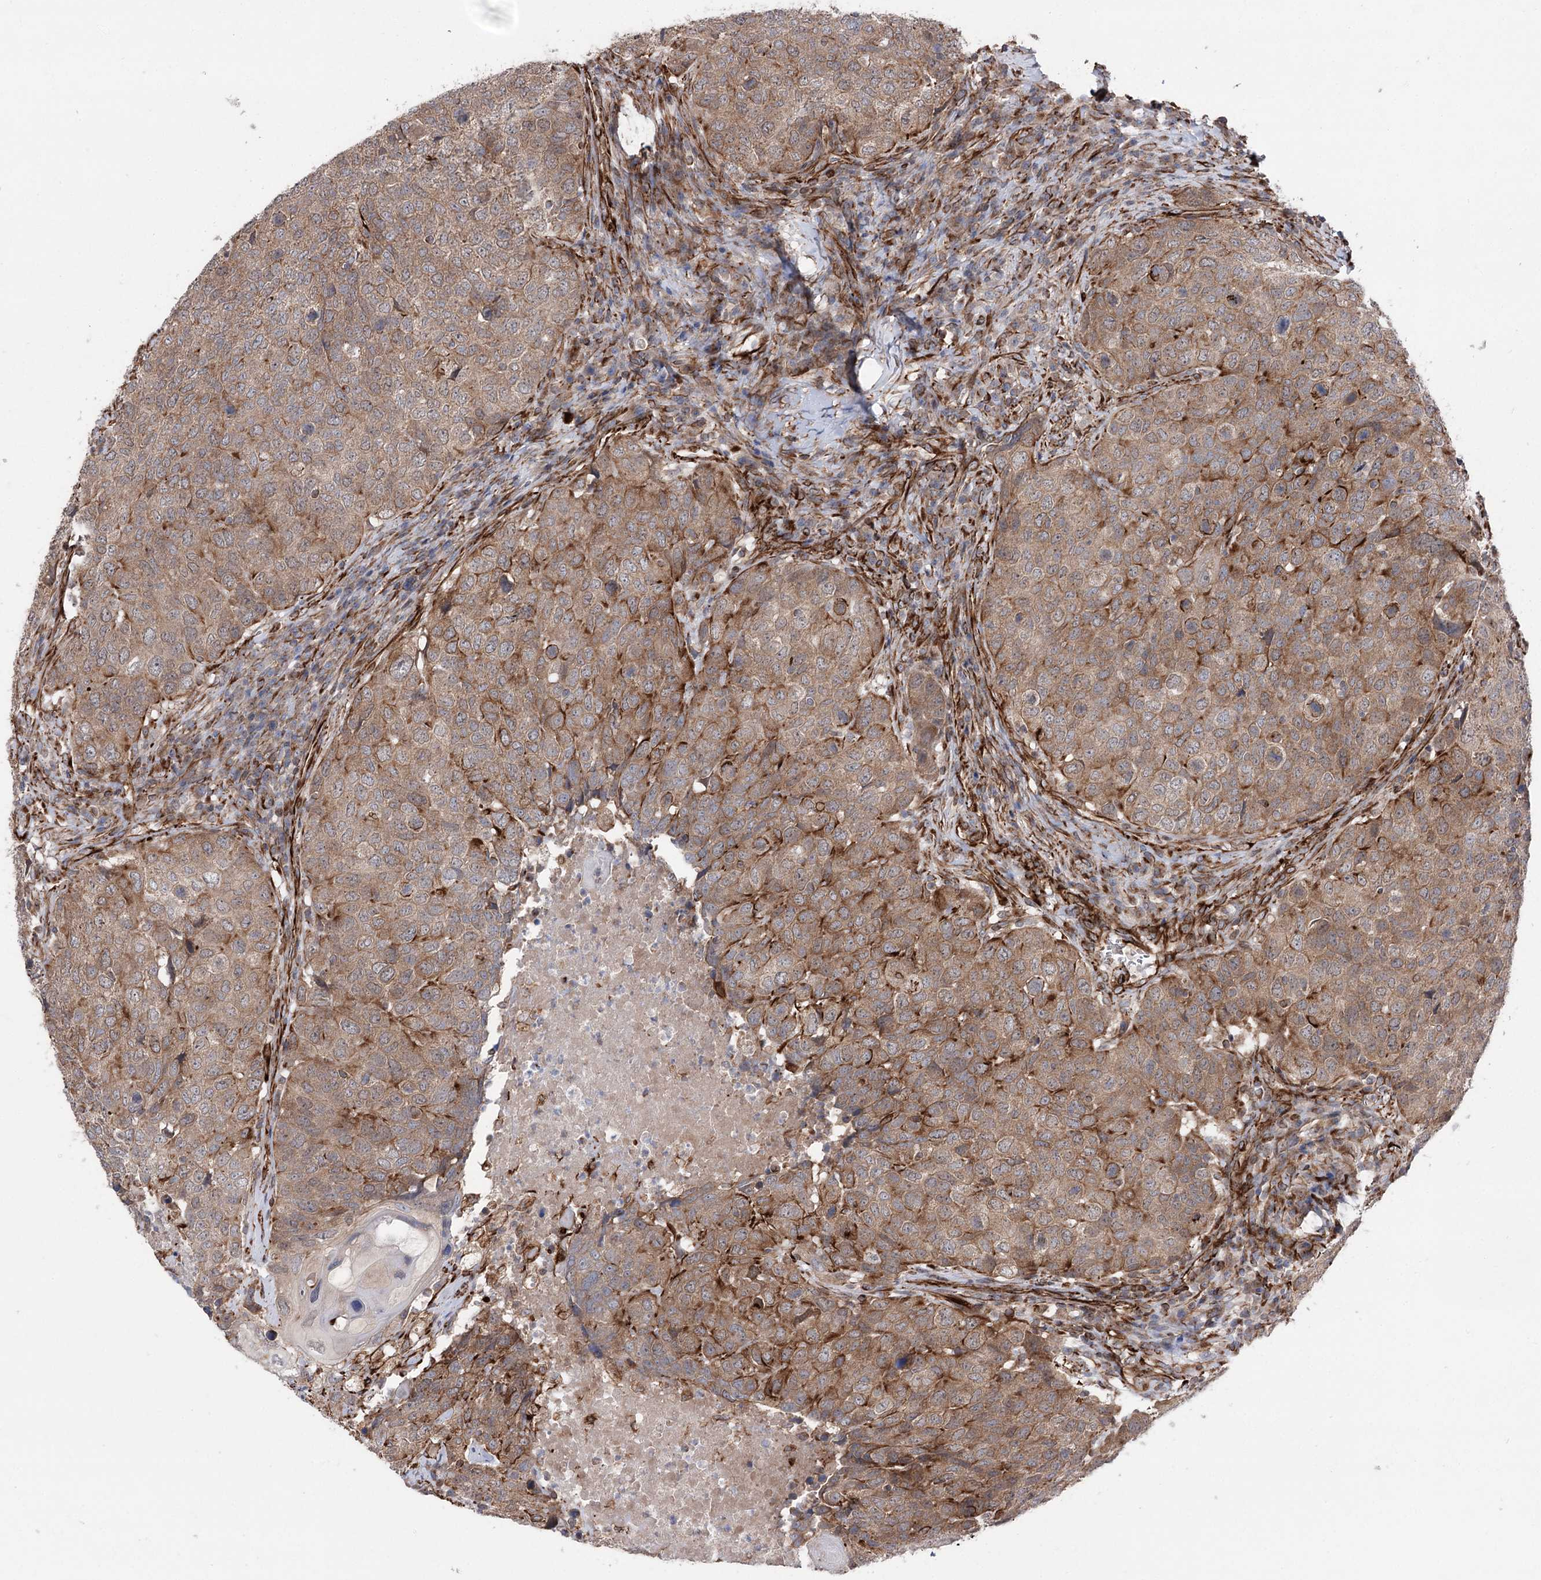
{"staining": {"intensity": "moderate", "quantity": ">75%", "location": "cytoplasmic/membranous"}, "tissue": "head and neck cancer", "cell_type": "Tumor cells", "image_type": "cancer", "snomed": [{"axis": "morphology", "description": "Squamous cell carcinoma, NOS"}, {"axis": "topography", "description": "Head-Neck"}], "caption": "Protein analysis of squamous cell carcinoma (head and neck) tissue displays moderate cytoplasmic/membranous staining in about >75% of tumor cells. The staining is performed using DAB (3,3'-diaminobenzidine) brown chromogen to label protein expression. The nuclei are counter-stained blue using hematoxylin.", "gene": "MIB1", "patient": {"sex": "male", "age": 66}}